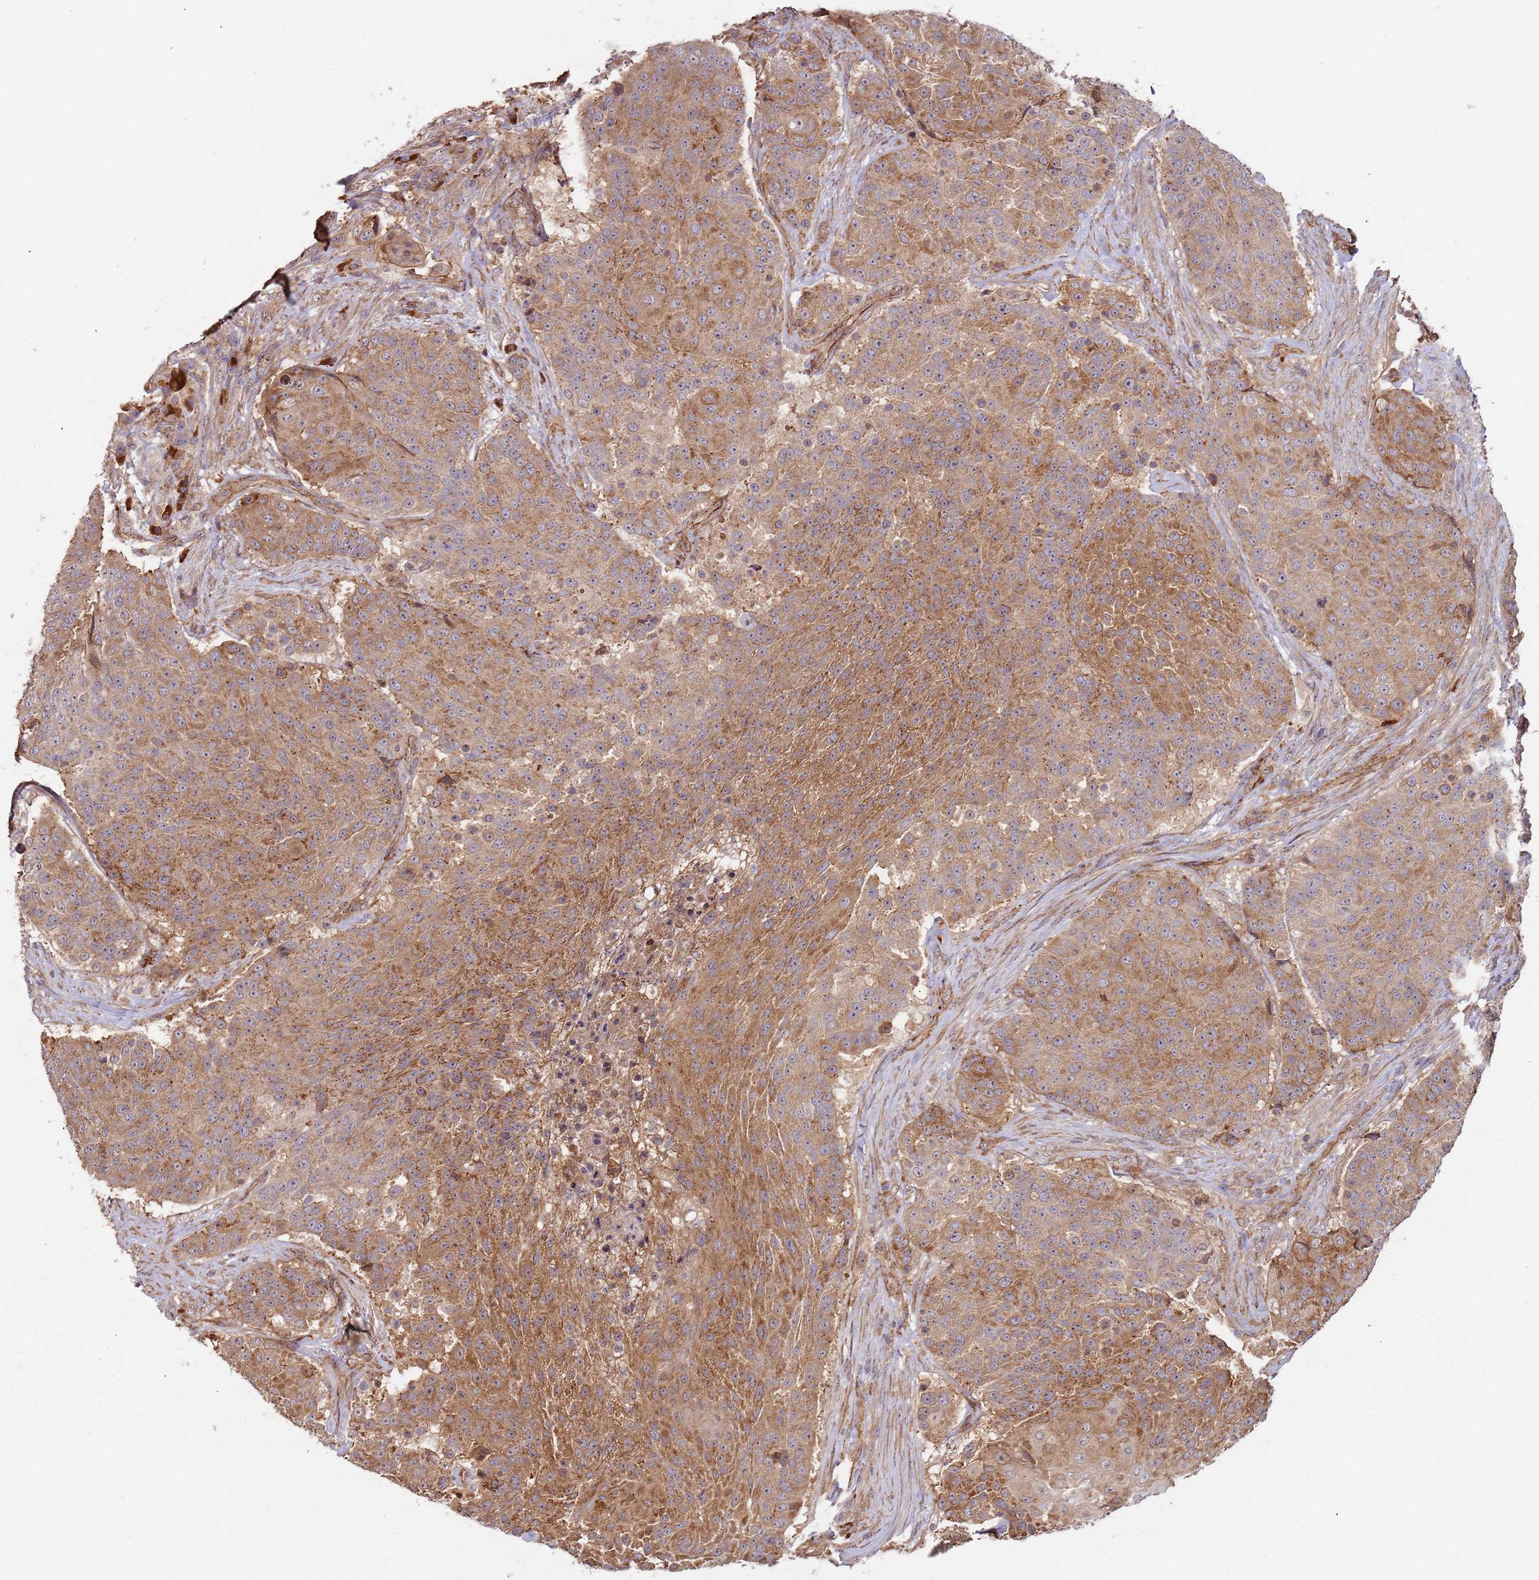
{"staining": {"intensity": "moderate", "quantity": ">75%", "location": "cytoplasmic/membranous"}, "tissue": "urothelial cancer", "cell_type": "Tumor cells", "image_type": "cancer", "snomed": [{"axis": "morphology", "description": "Urothelial carcinoma, High grade"}, {"axis": "topography", "description": "Urinary bladder"}], "caption": "Urothelial cancer stained with a protein marker displays moderate staining in tumor cells.", "gene": "KANSL1L", "patient": {"sex": "female", "age": 63}}